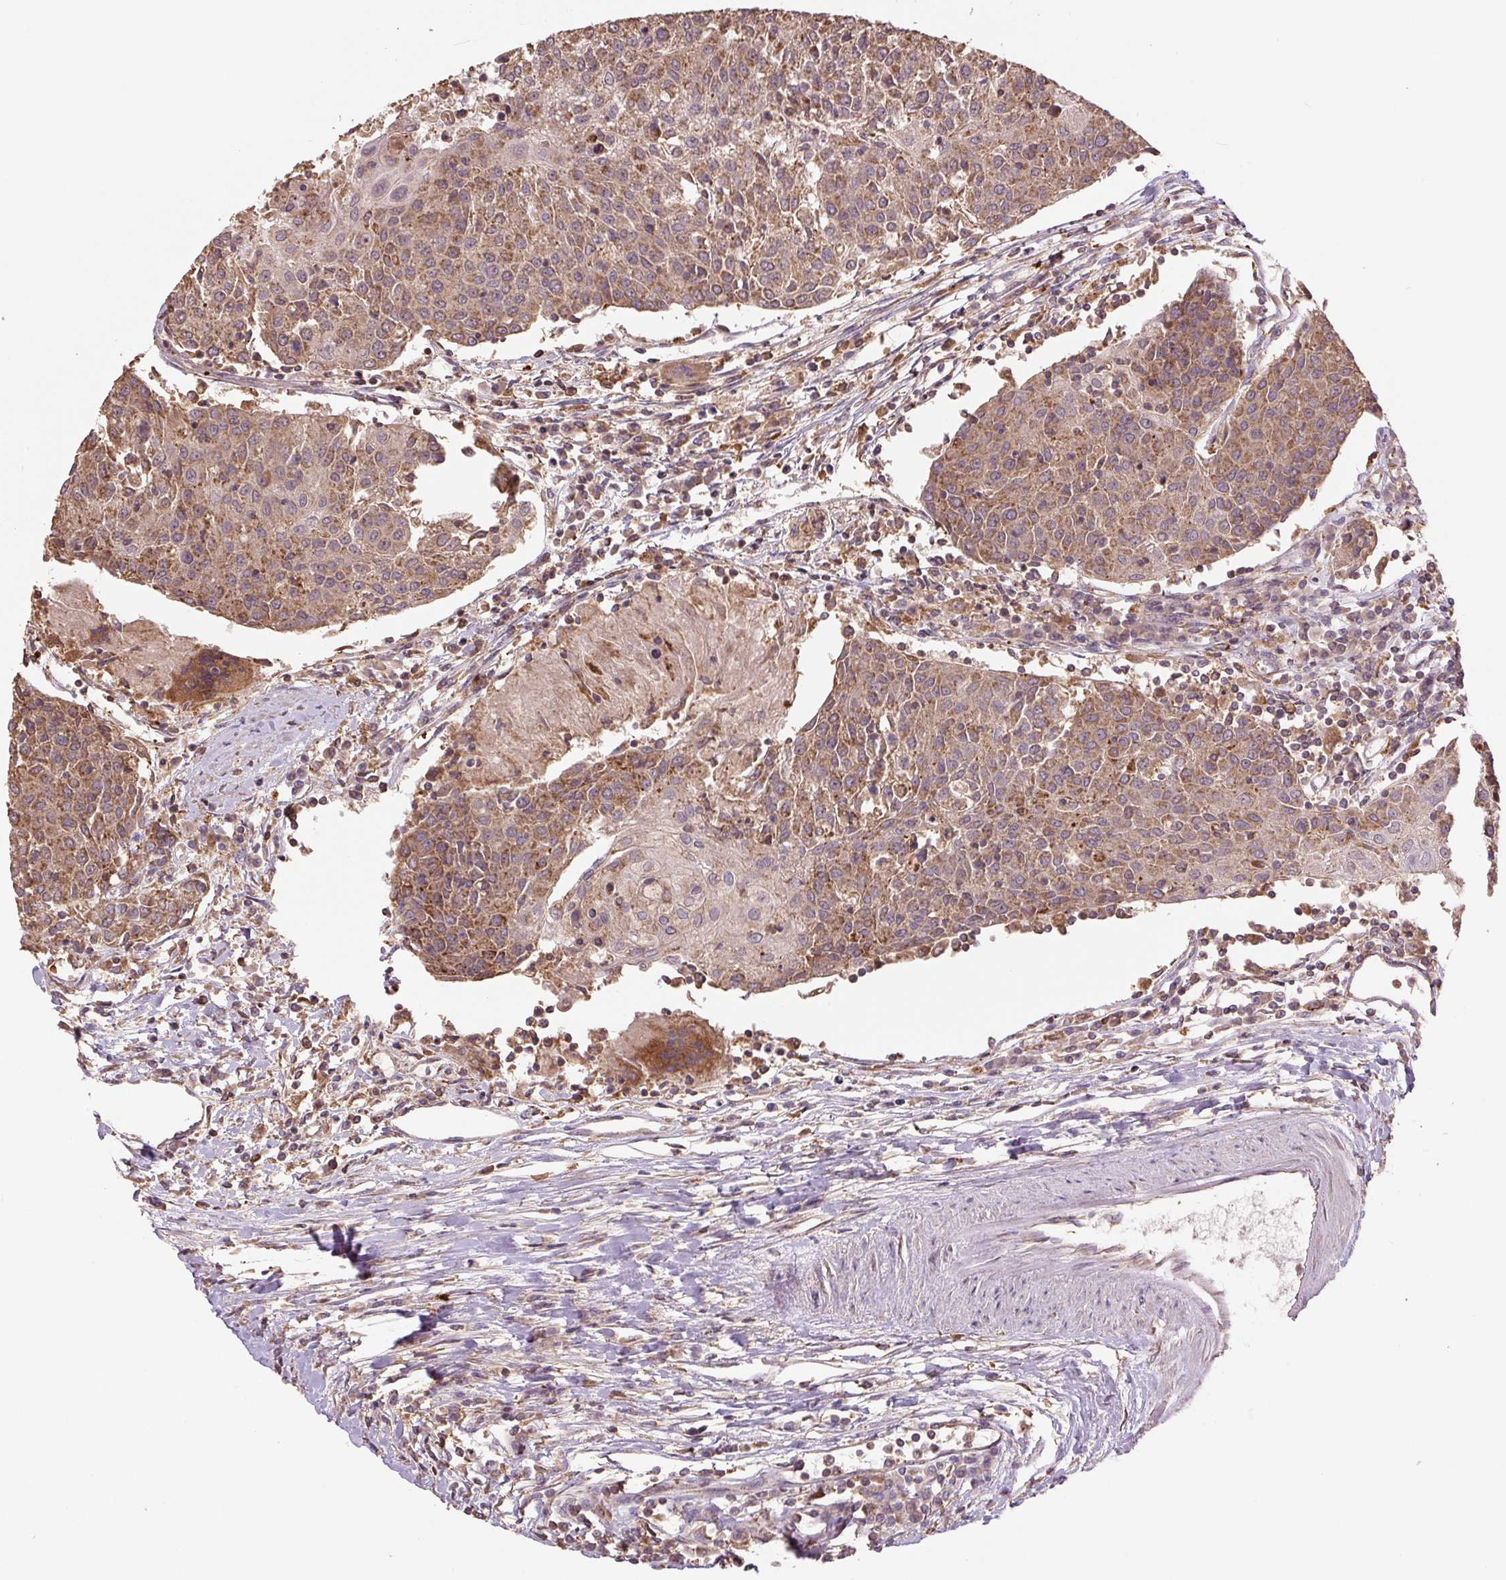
{"staining": {"intensity": "moderate", "quantity": ">75%", "location": "cytoplasmic/membranous"}, "tissue": "urothelial cancer", "cell_type": "Tumor cells", "image_type": "cancer", "snomed": [{"axis": "morphology", "description": "Urothelial carcinoma, High grade"}, {"axis": "topography", "description": "Urinary bladder"}], "caption": "DAB immunohistochemical staining of human urothelial cancer demonstrates moderate cytoplasmic/membranous protein staining in about >75% of tumor cells. (DAB IHC with brightfield microscopy, high magnification).", "gene": "TMEM160", "patient": {"sex": "female", "age": 85}}